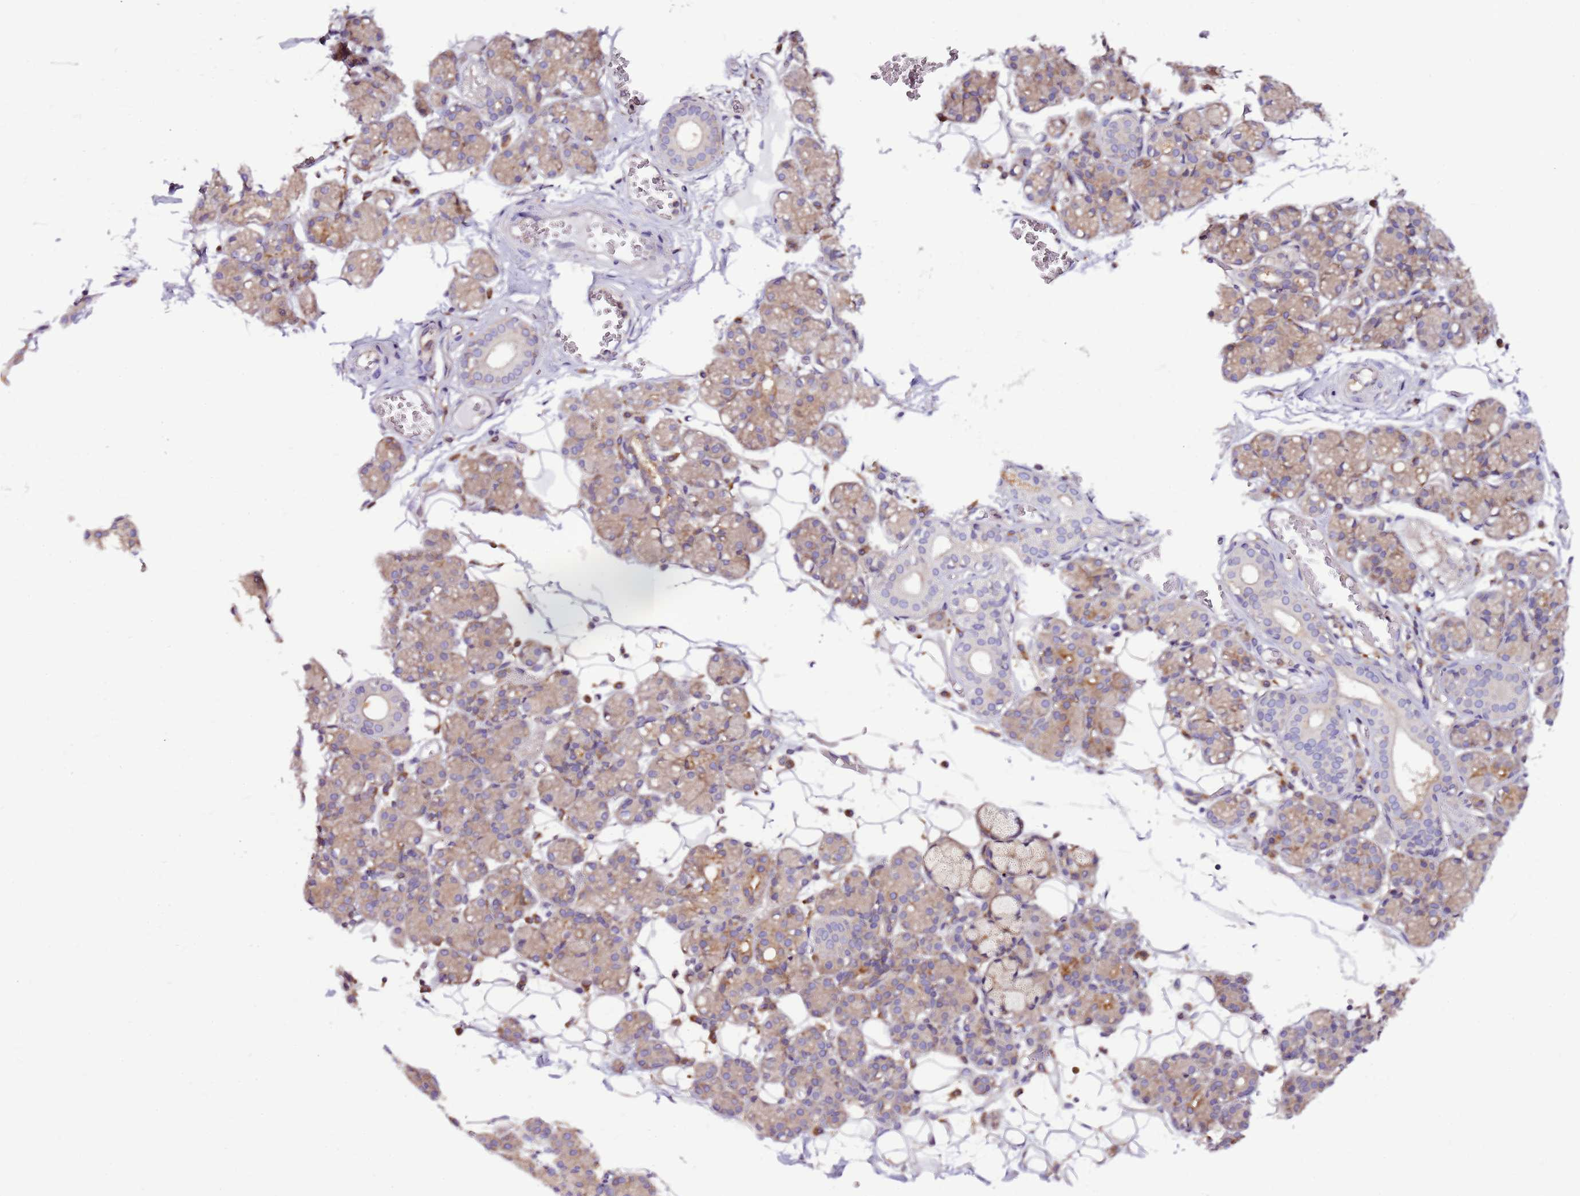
{"staining": {"intensity": "moderate", "quantity": "25%-75%", "location": "cytoplasmic/membranous"}, "tissue": "salivary gland", "cell_type": "Glandular cells", "image_type": "normal", "snomed": [{"axis": "morphology", "description": "Normal tissue, NOS"}, {"axis": "topography", "description": "Salivary gland"}], "caption": "Protein staining demonstrates moderate cytoplasmic/membranous positivity in about 25%-75% of glandular cells in benign salivary gland.", "gene": "ATXN2L", "patient": {"sex": "male", "age": 63}}